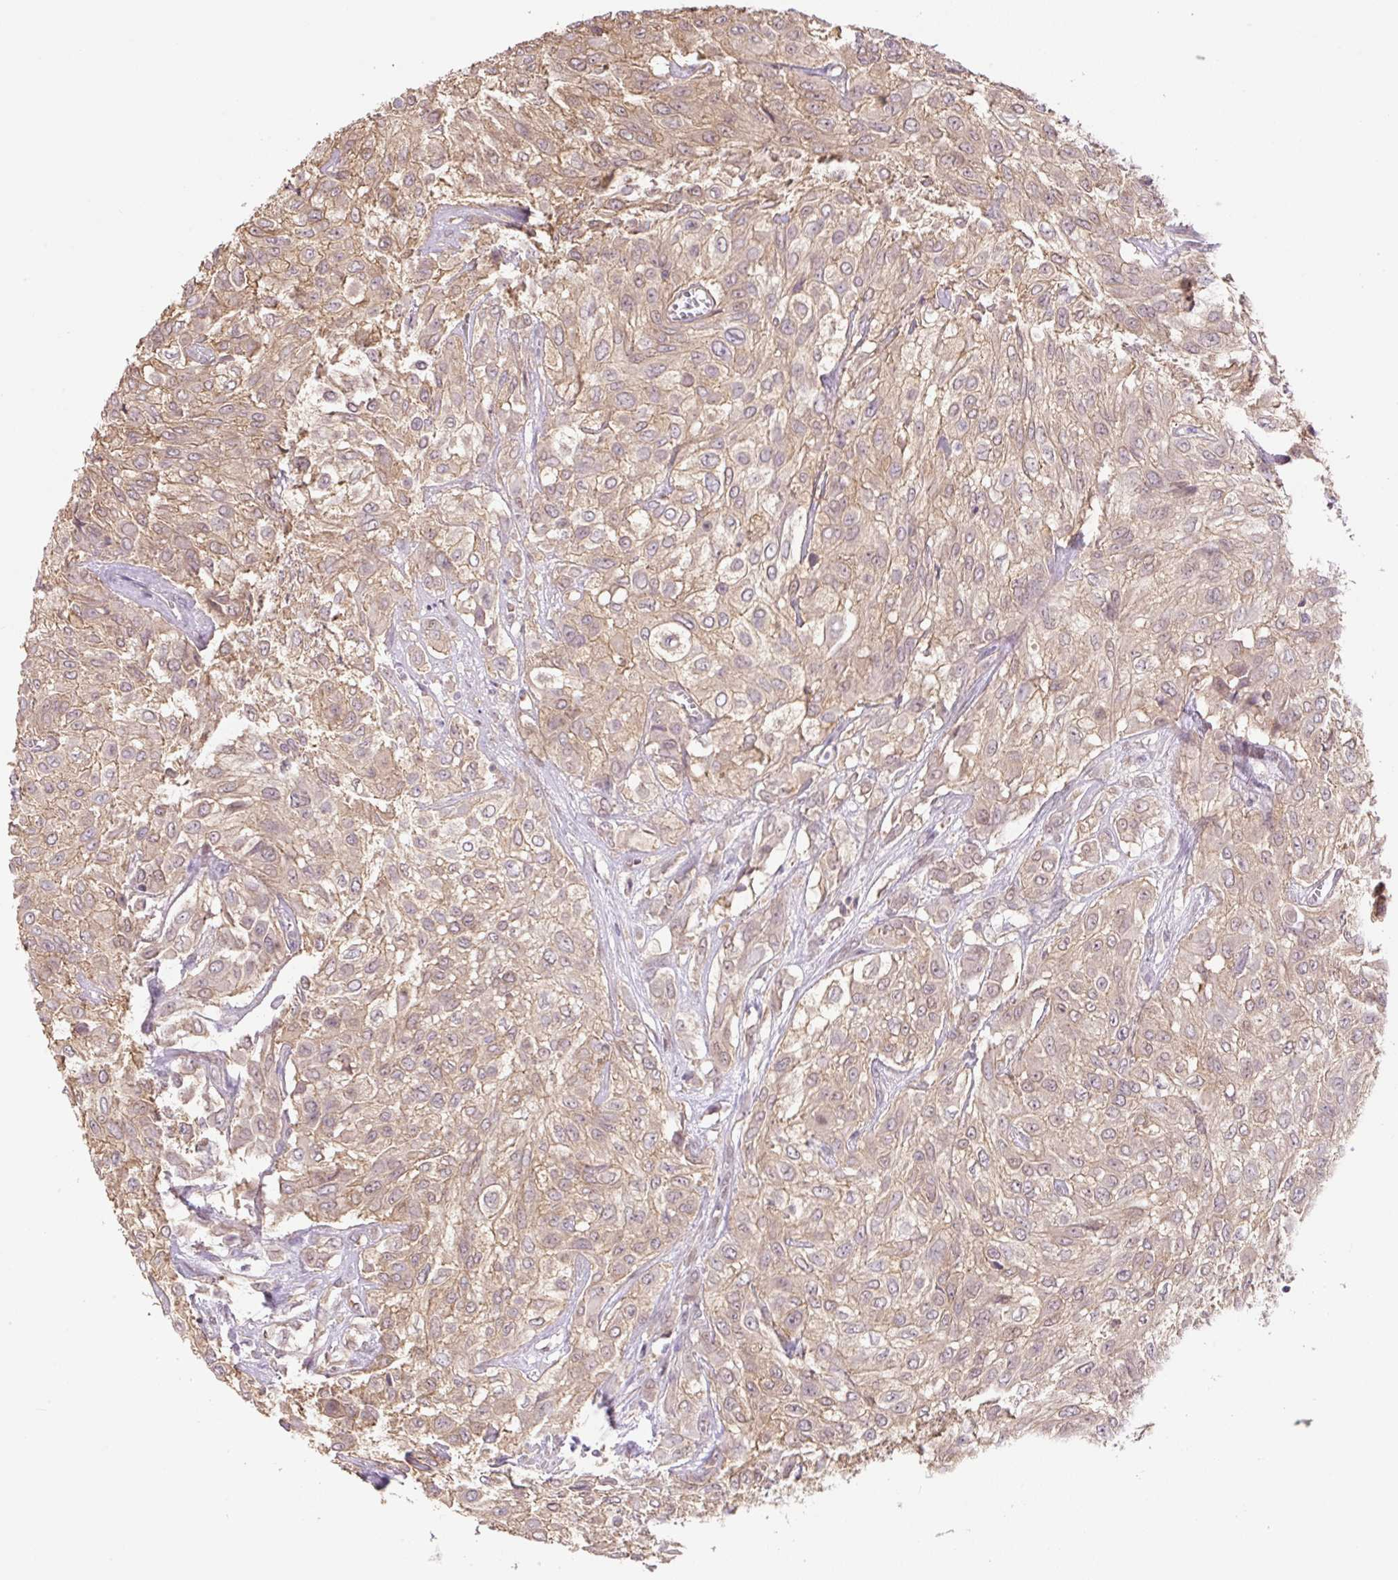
{"staining": {"intensity": "moderate", "quantity": ">75%", "location": "cytoplasmic/membranous"}, "tissue": "urothelial cancer", "cell_type": "Tumor cells", "image_type": "cancer", "snomed": [{"axis": "morphology", "description": "Urothelial carcinoma, High grade"}, {"axis": "topography", "description": "Urinary bladder"}], "caption": "DAB immunohistochemical staining of urothelial carcinoma (high-grade) reveals moderate cytoplasmic/membranous protein expression in approximately >75% of tumor cells.", "gene": "COX8A", "patient": {"sex": "male", "age": 57}}